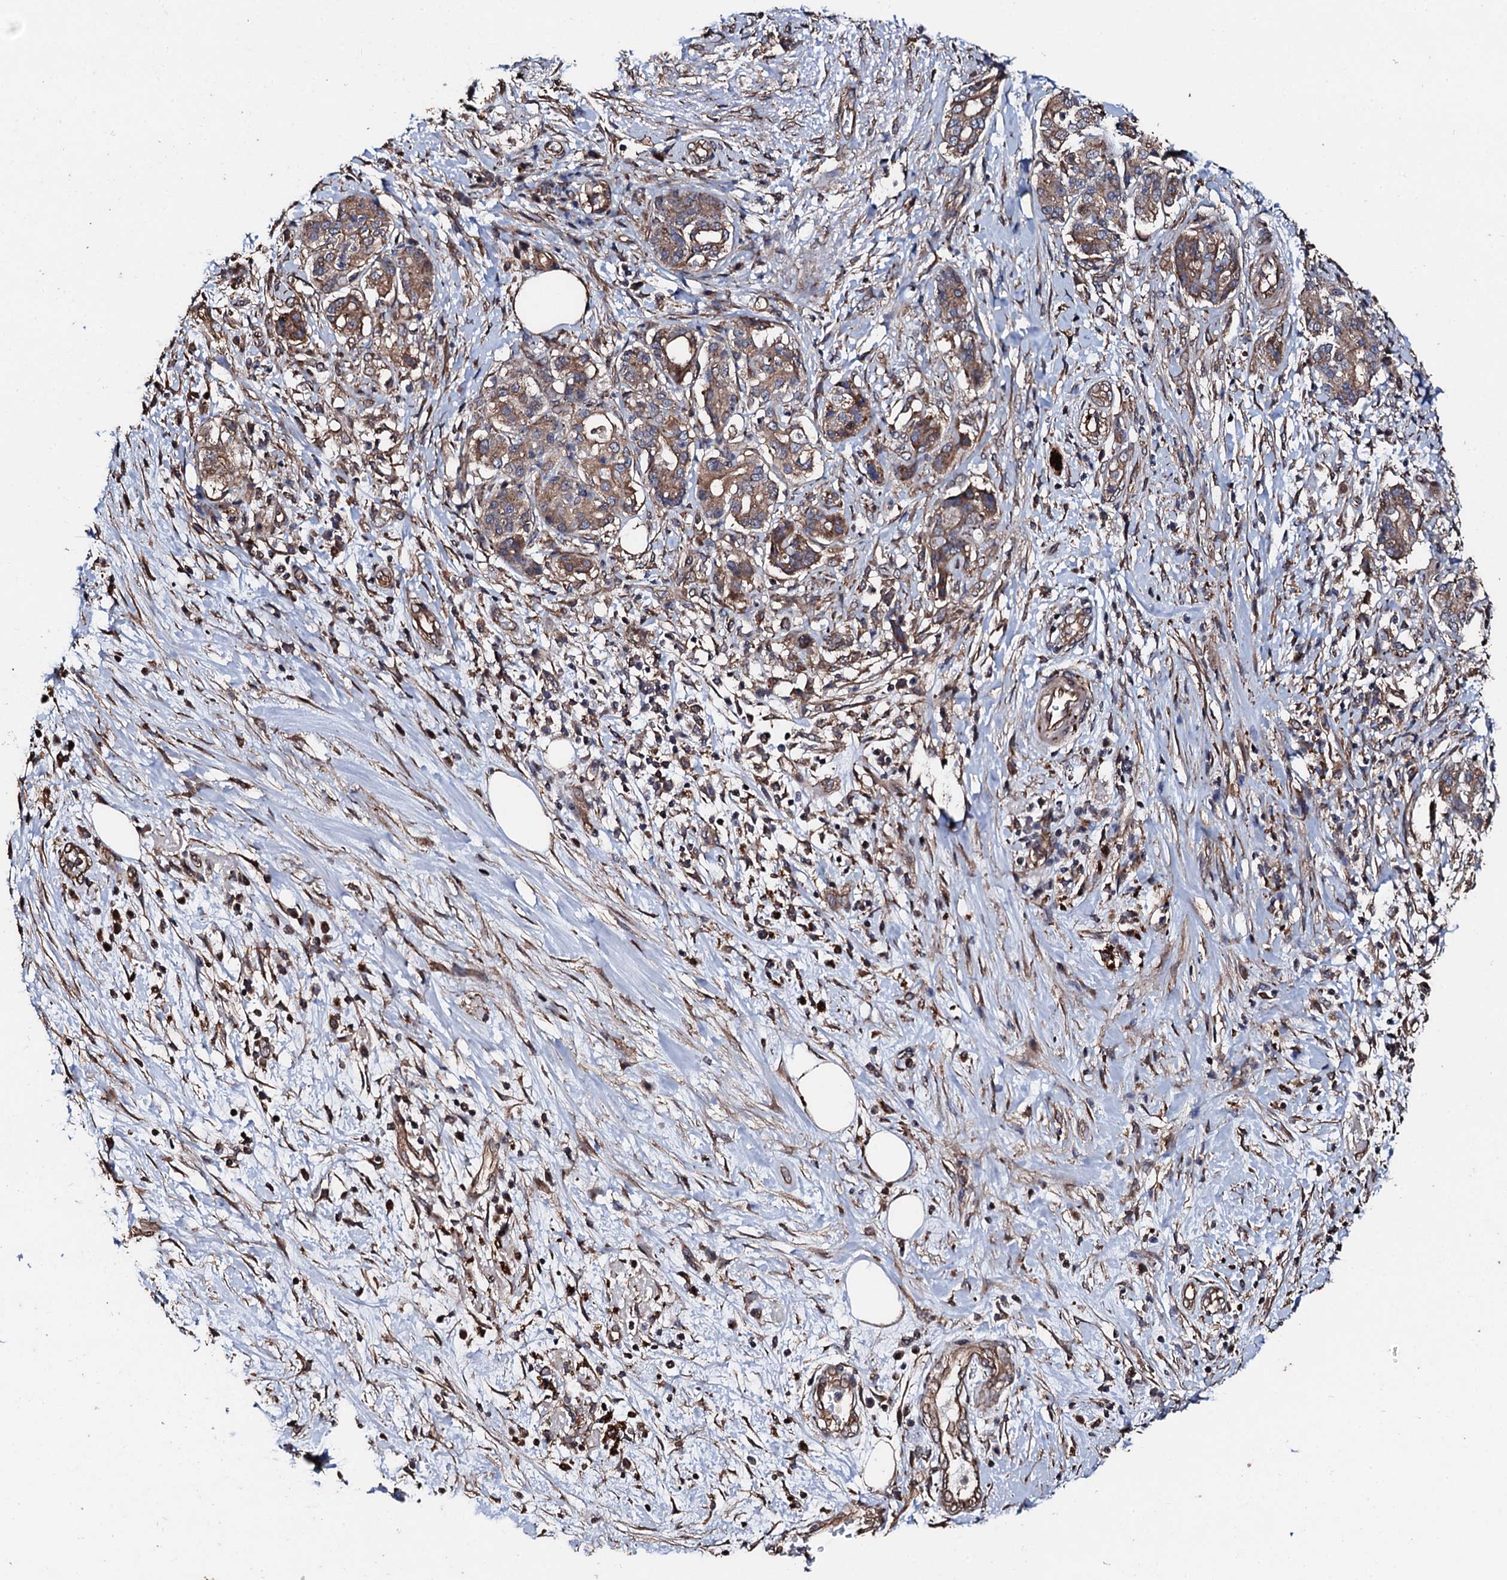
{"staining": {"intensity": "moderate", "quantity": ">75%", "location": "cytoplasmic/membranous"}, "tissue": "pancreatic cancer", "cell_type": "Tumor cells", "image_type": "cancer", "snomed": [{"axis": "morphology", "description": "Adenocarcinoma, NOS"}, {"axis": "topography", "description": "Pancreas"}], "caption": "Adenocarcinoma (pancreatic) stained with a protein marker displays moderate staining in tumor cells.", "gene": "CKAP5", "patient": {"sex": "female", "age": 73}}